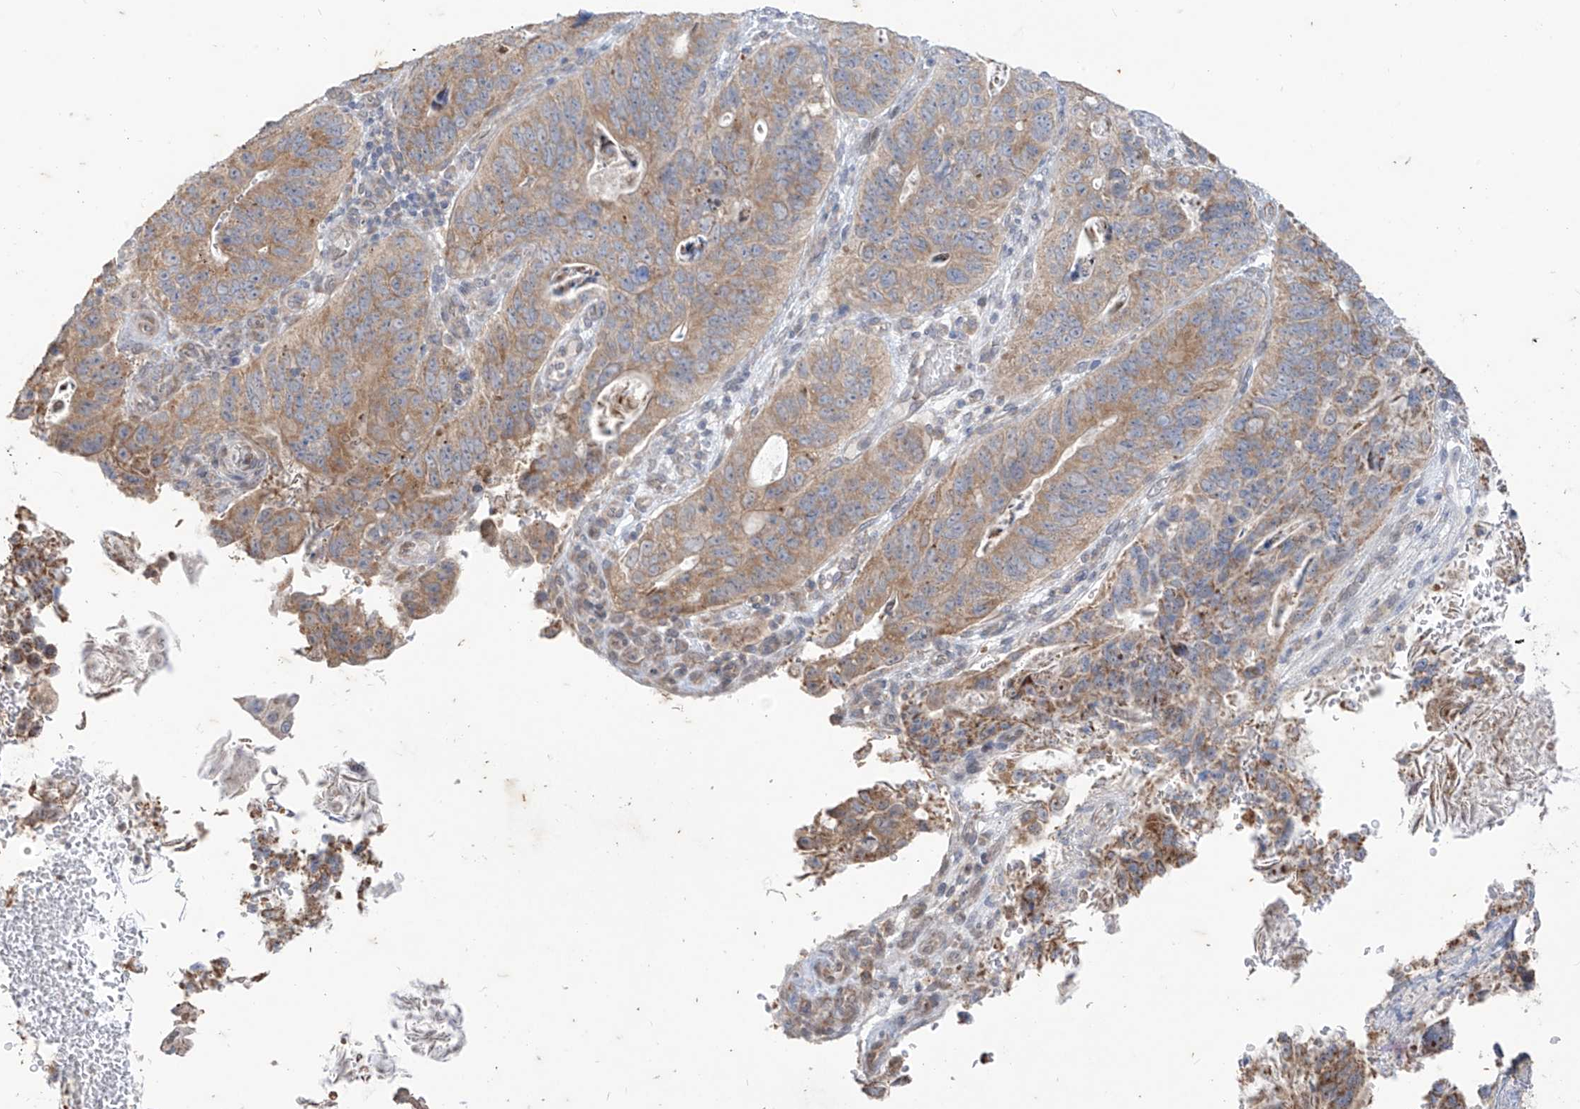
{"staining": {"intensity": "moderate", "quantity": ">75%", "location": "cytoplasmic/membranous"}, "tissue": "stomach cancer", "cell_type": "Tumor cells", "image_type": "cancer", "snomed": [{"axis": "morphology", "description": "Normal tissue, NOS"}, {"axis": "morphology", "description": "Adenocarcinoma, NOS"}, {"axis": "topography", "description": "Stomach"}], "caption": "Protein staining by IHC demonstrates moderate cytoplasmic/membranous expression in approximately >75% of tumor cells in adenocarcinoma (stomach).", "gene": "MTUS2", "patient": {"sex": "female", "age": 89}}